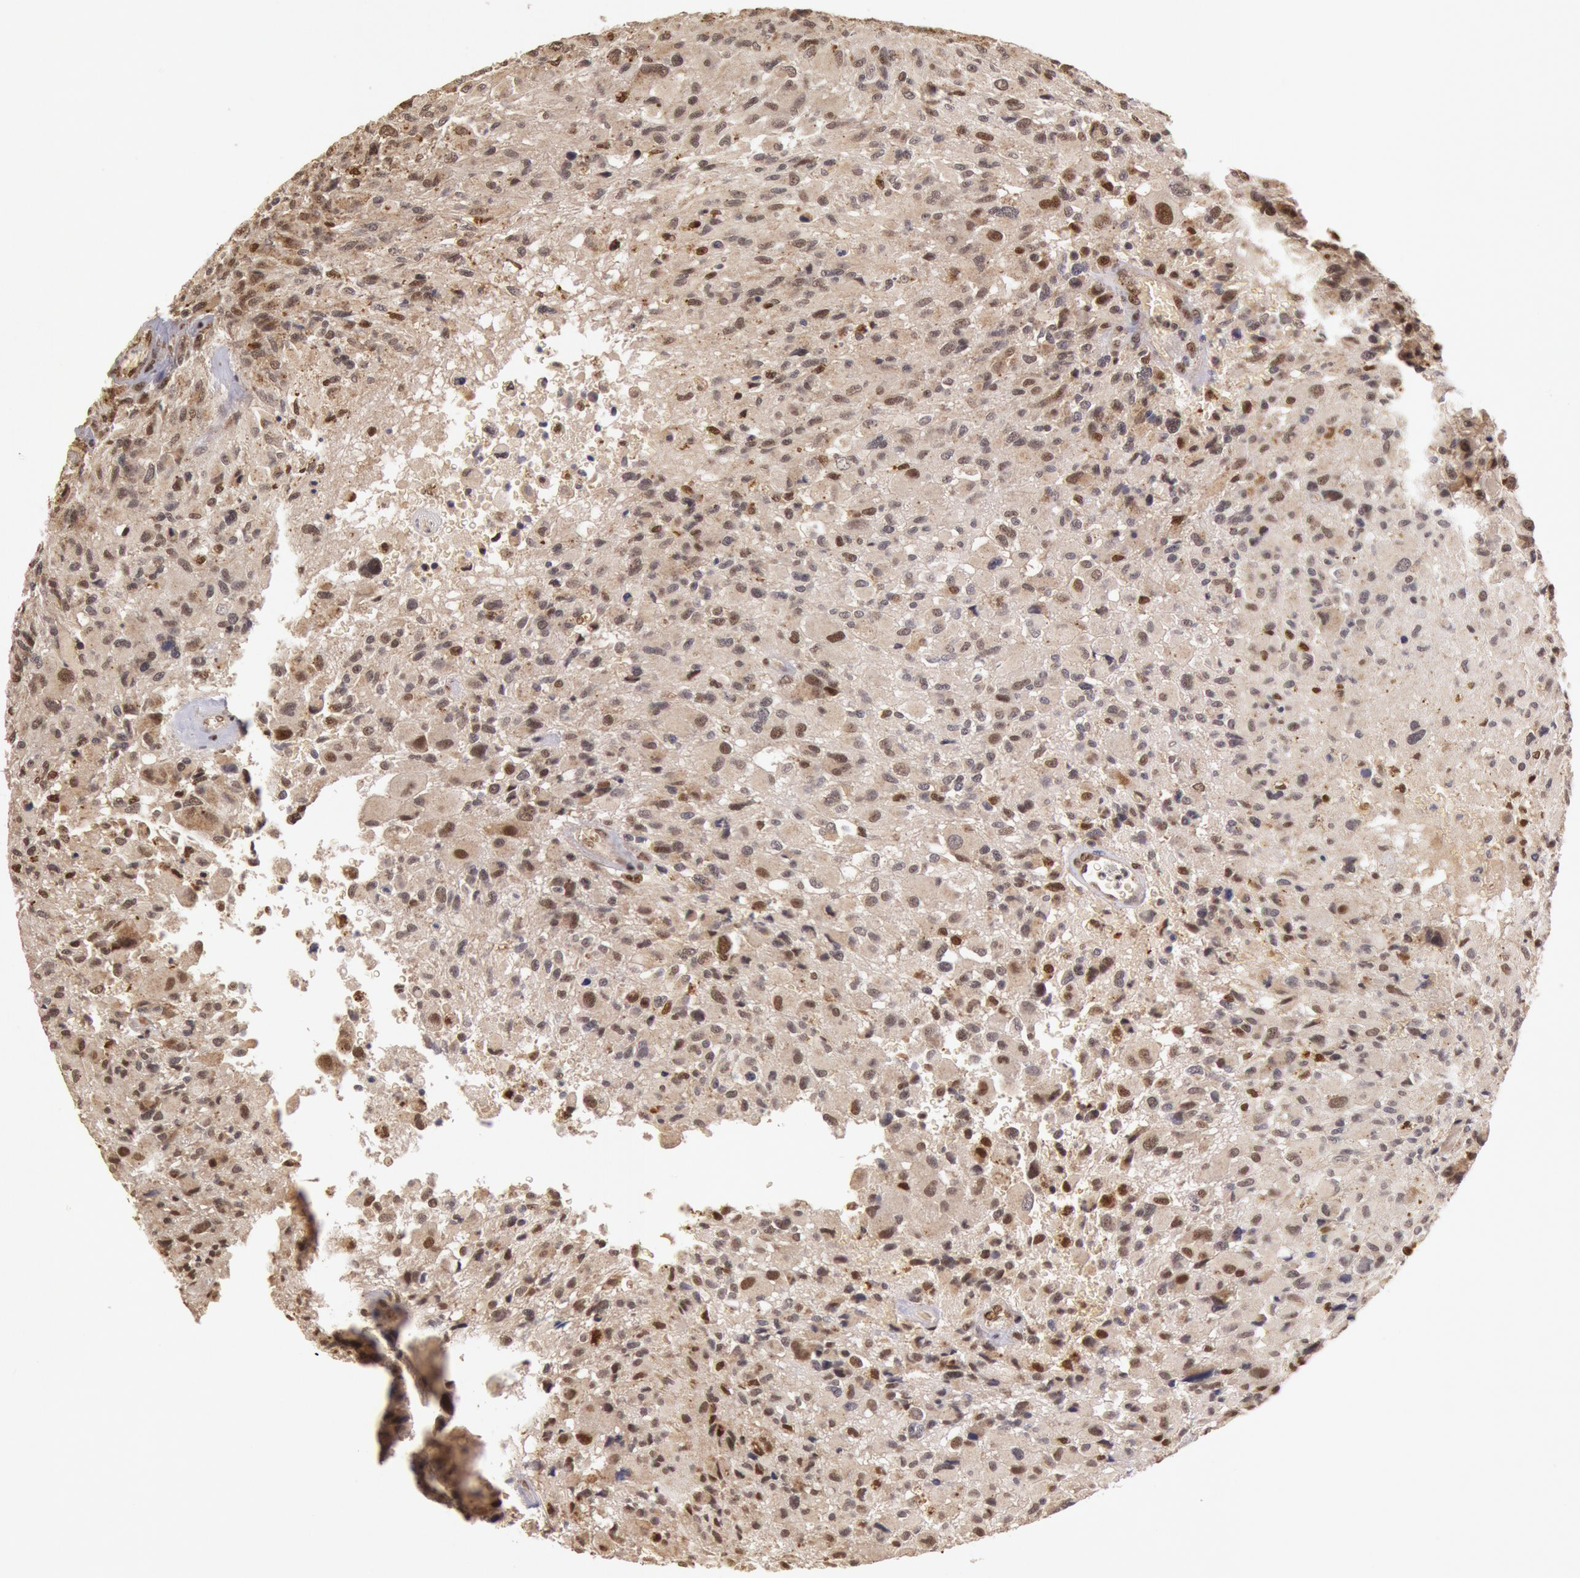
{"staining": {"intensity": "moderate", "quantity": "25%-75%", "location": "nuclear"}, "tissue": "glioma", "cell_type": "Tumor cells", "image_type": "cancer", "snomed": [{"axis": "morphology", "description": "Glioma, malignant, High grade"}, {"axis": "topography", "description": "Brain"}], "caption": "Moderate nuclear staining is appreciated in about 25%-75% of tumor cells in malignant glioma (high-grade). The staining was performed using DAB (3,3'-diaminobenzidine) to visualize the protein expression in brown, while the nuclei were stained in blue with hematoxylin (Magnification: 20x).", "gene": "LIG4", "patient": {"sex": "male", "age": 69}}